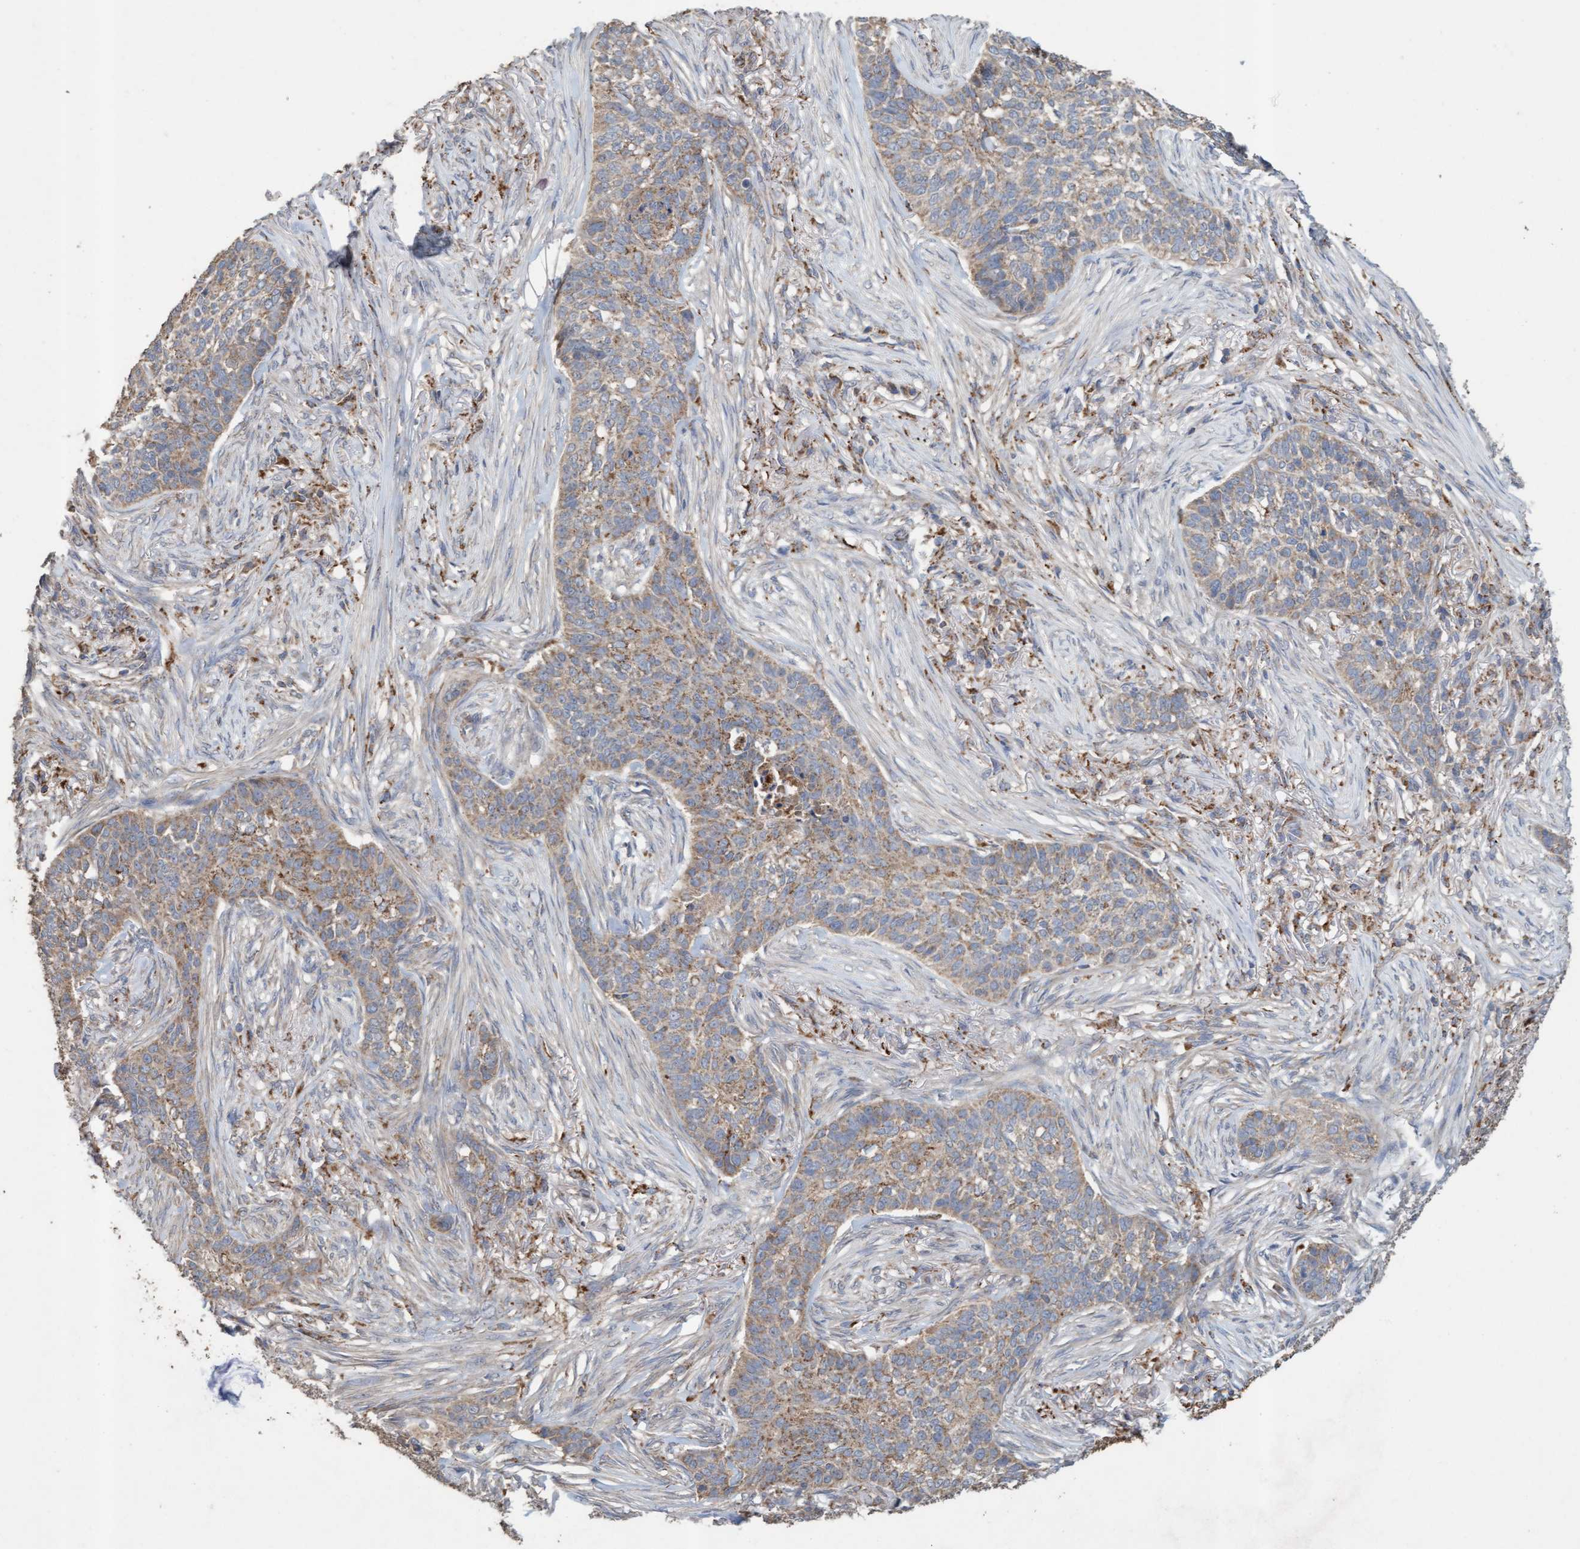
{"staining": {"intensity": "moderate", "quantity": "25%-75%", "location": "cytoplasmic/membranous"}, "tissue": "skin cancer", "cell_type": "Tumor cells", "image_type": "cancer", "snomed": [{"axis": "morphology", "description": "Basal cell carcinoma"}, {"axis": "topography", "description": "Skin"}], "caption": "Protein expression analysis of human skin cancer (basal cell carcinoma) reveals moderate cytoplasmic/membranous positivity in approximately 25%-75% of tumor cells. The staining was performed using DAB (3,3'-diaminobenzidine), with brown indicating positive protein expression. Nuclei are stained blue with hematoxylin.", "gene": "ATPAF2", "patient": {"sex": "male", "age": 85}}